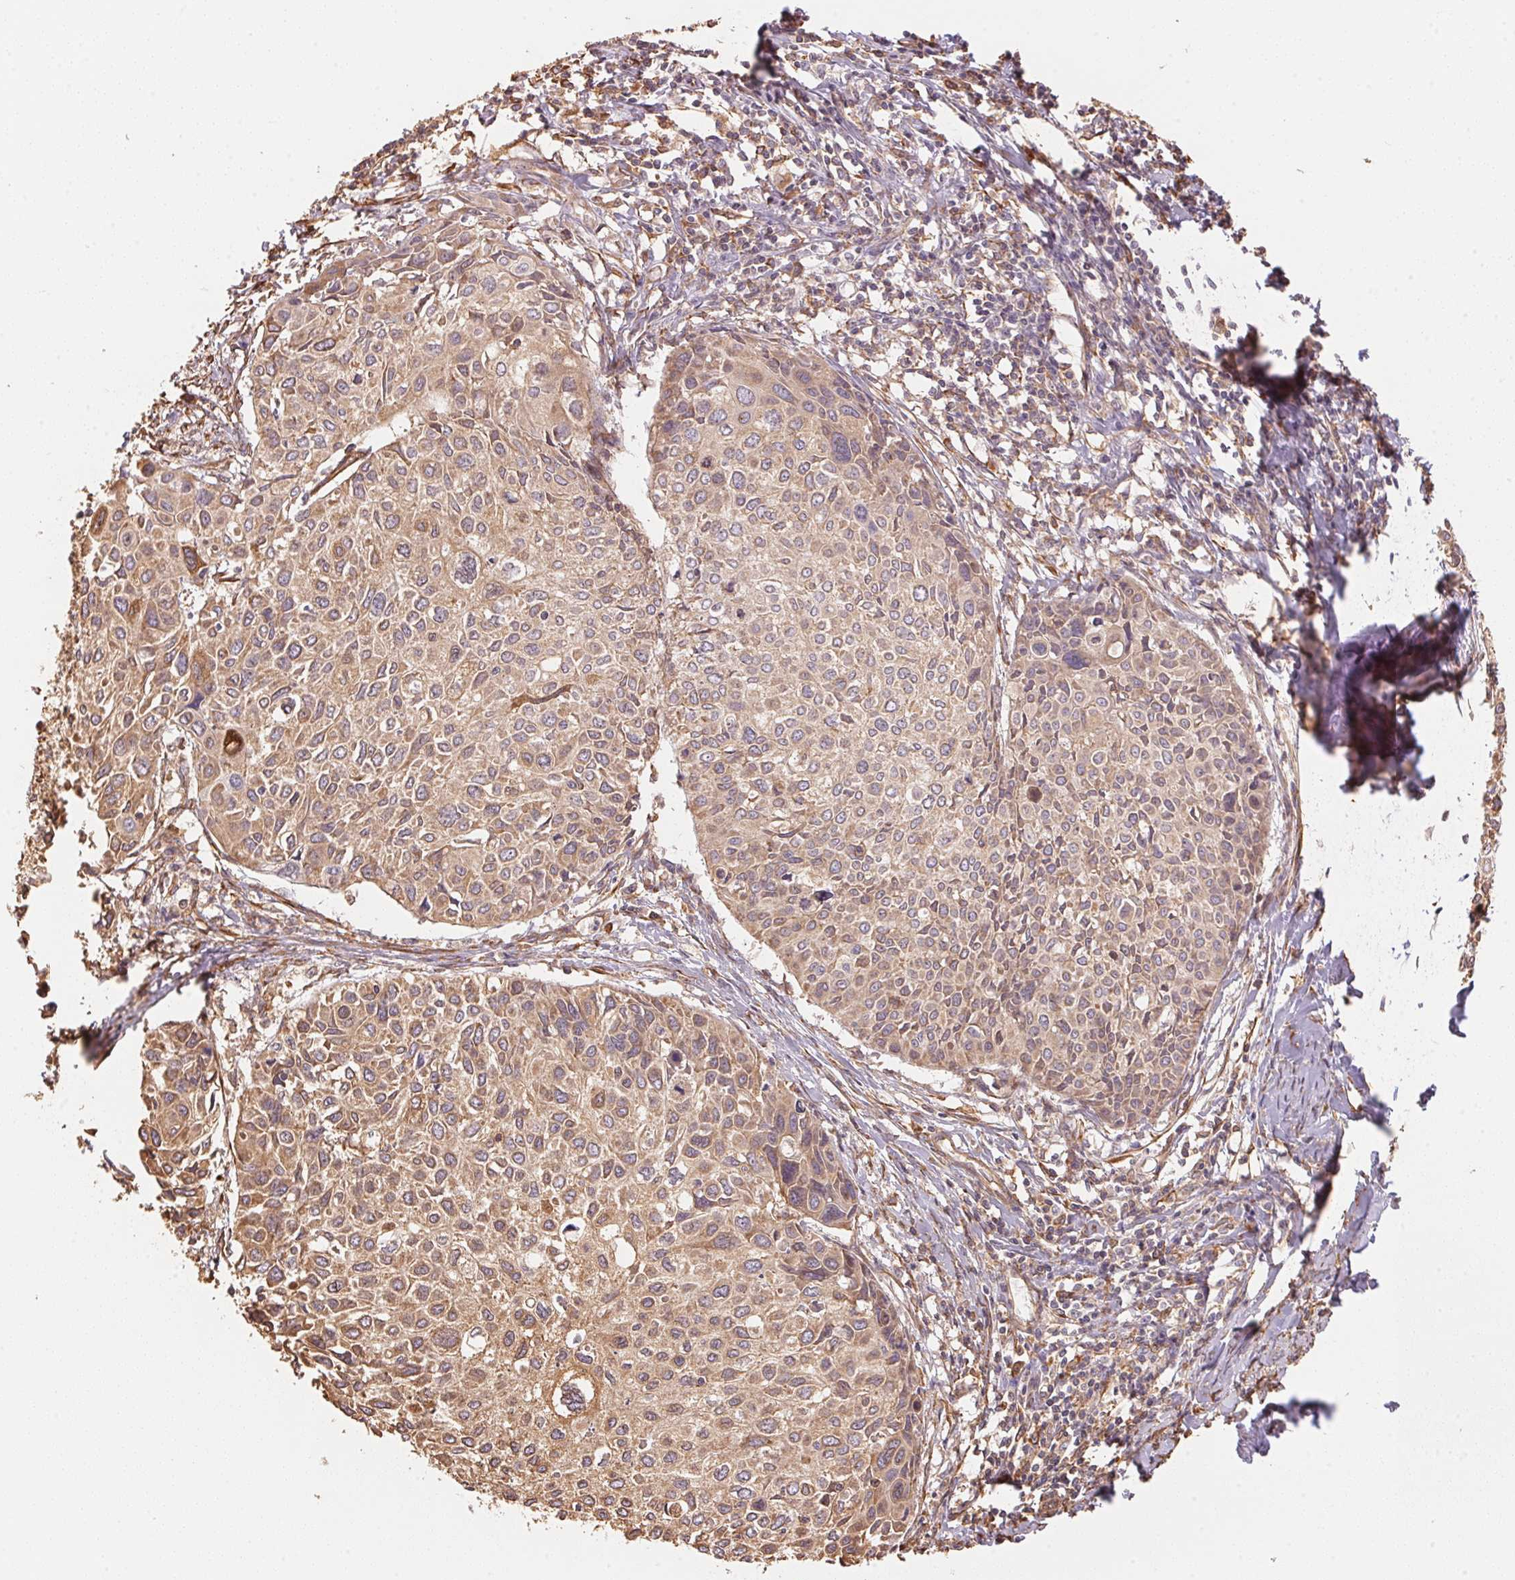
{"staining": {"intensity": "weak", "quantity": ">75%", "location": "cytoplasmic/membranous"}, "tissue": "cervical cancer", "cell_type": "Tumor cells", "image_type": "cancer", "snomed": [{"axis": "morphology", "description": "Squamous cell carcinoma, NOS"}, {"axis": "topography", "description": "Cervix"}], "caption": "Immunohistochemistry (IHC) of cervical squamous cell carcinoma shows low levels of weak cytoplasmic/membranous positivity in approximately >75% of tumor cells.", "gene": "C6orf163", "patient": {"sex": "female", "age": 50}}